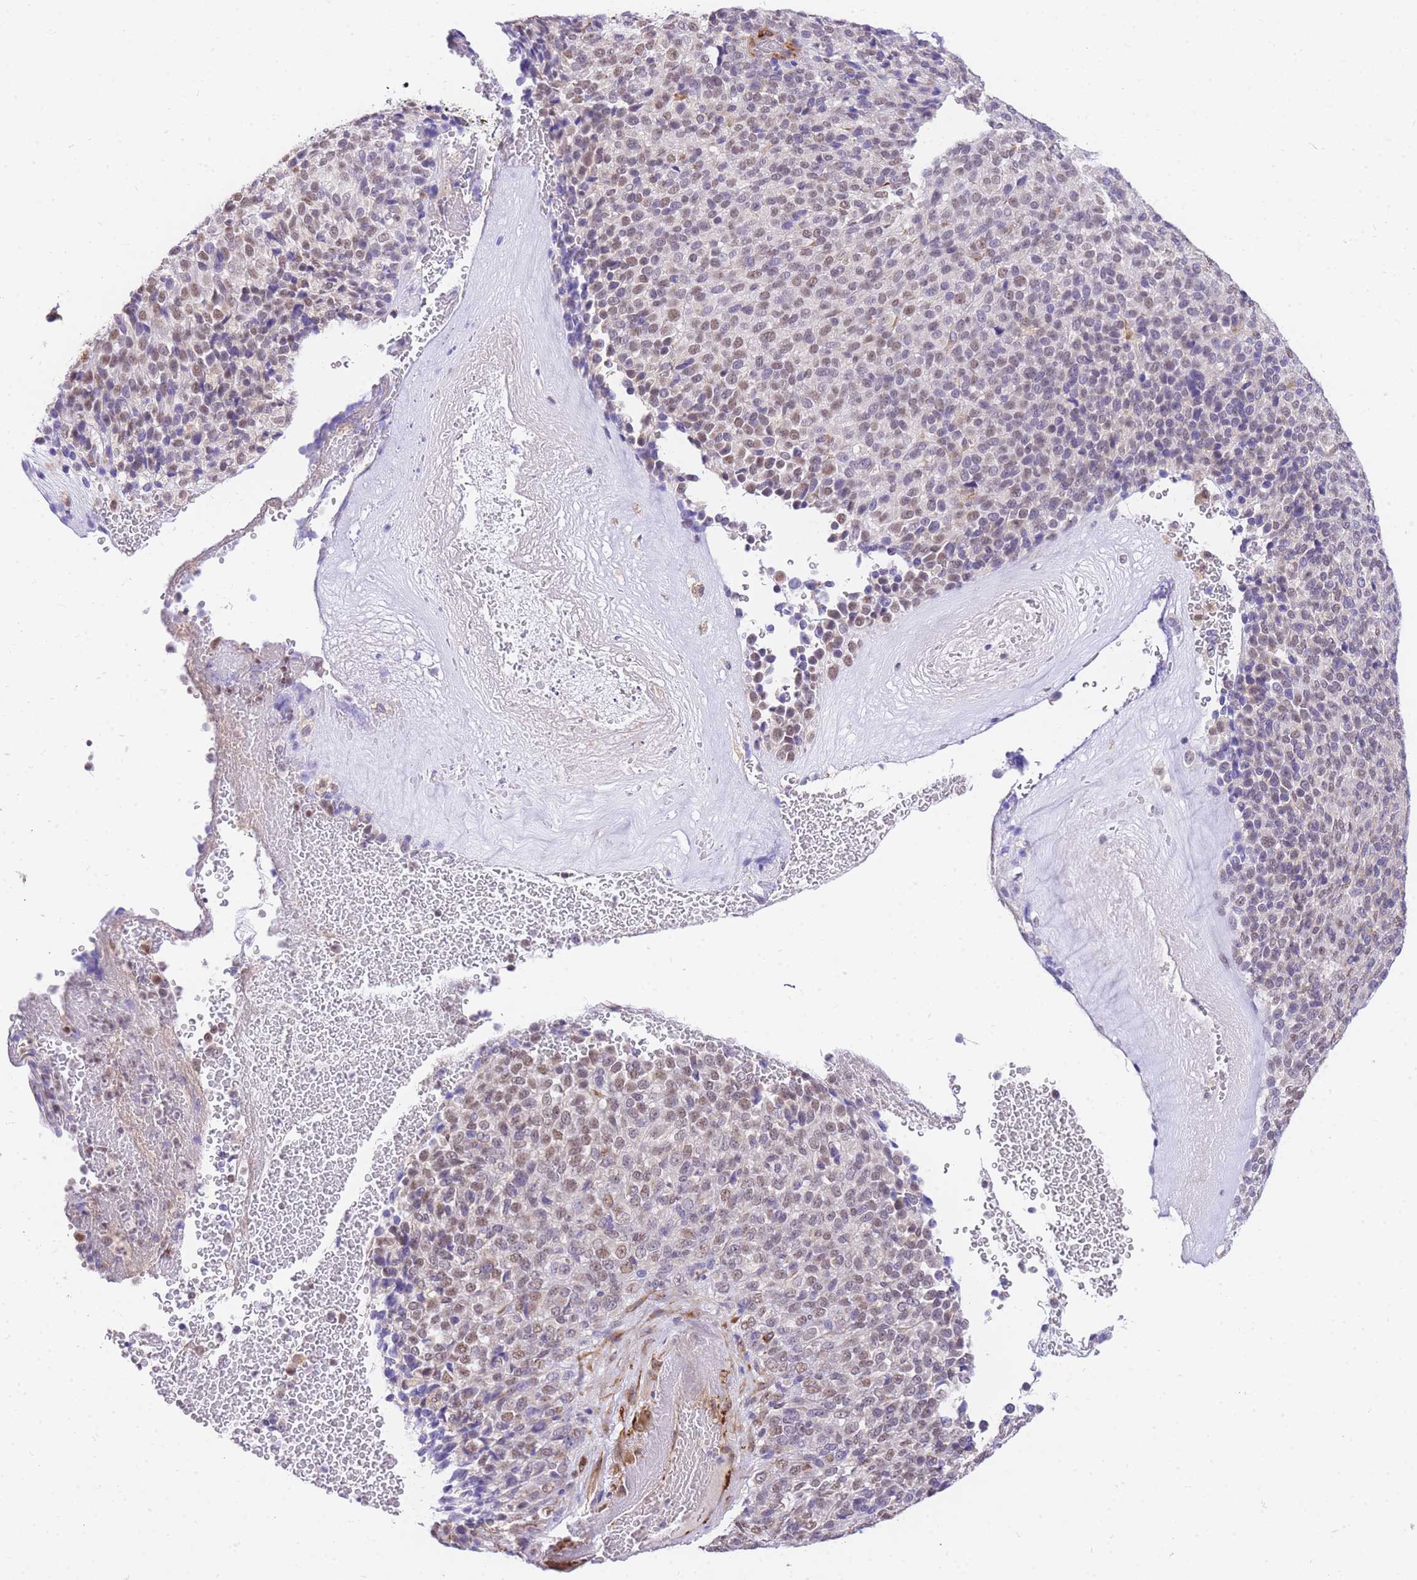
{"staining": {"intensity": "weak", "quantity": "25%-75%", "location": "nuclear"}, "tissue": "melanoma", "cell_type": "Tumor cells", "image_type": "cancer", "snomed": [{"axis": "morphology", "description": "Malignant melanoma, Metastatic site"}, {"axis": "topography", "description": "Brain"}], "caption": "Melanoma stained for a protein reveals weak nuclear positivity in tumor cells.", "gene": "S100PBP", "patient": {"sex": "female", "age": 56}}